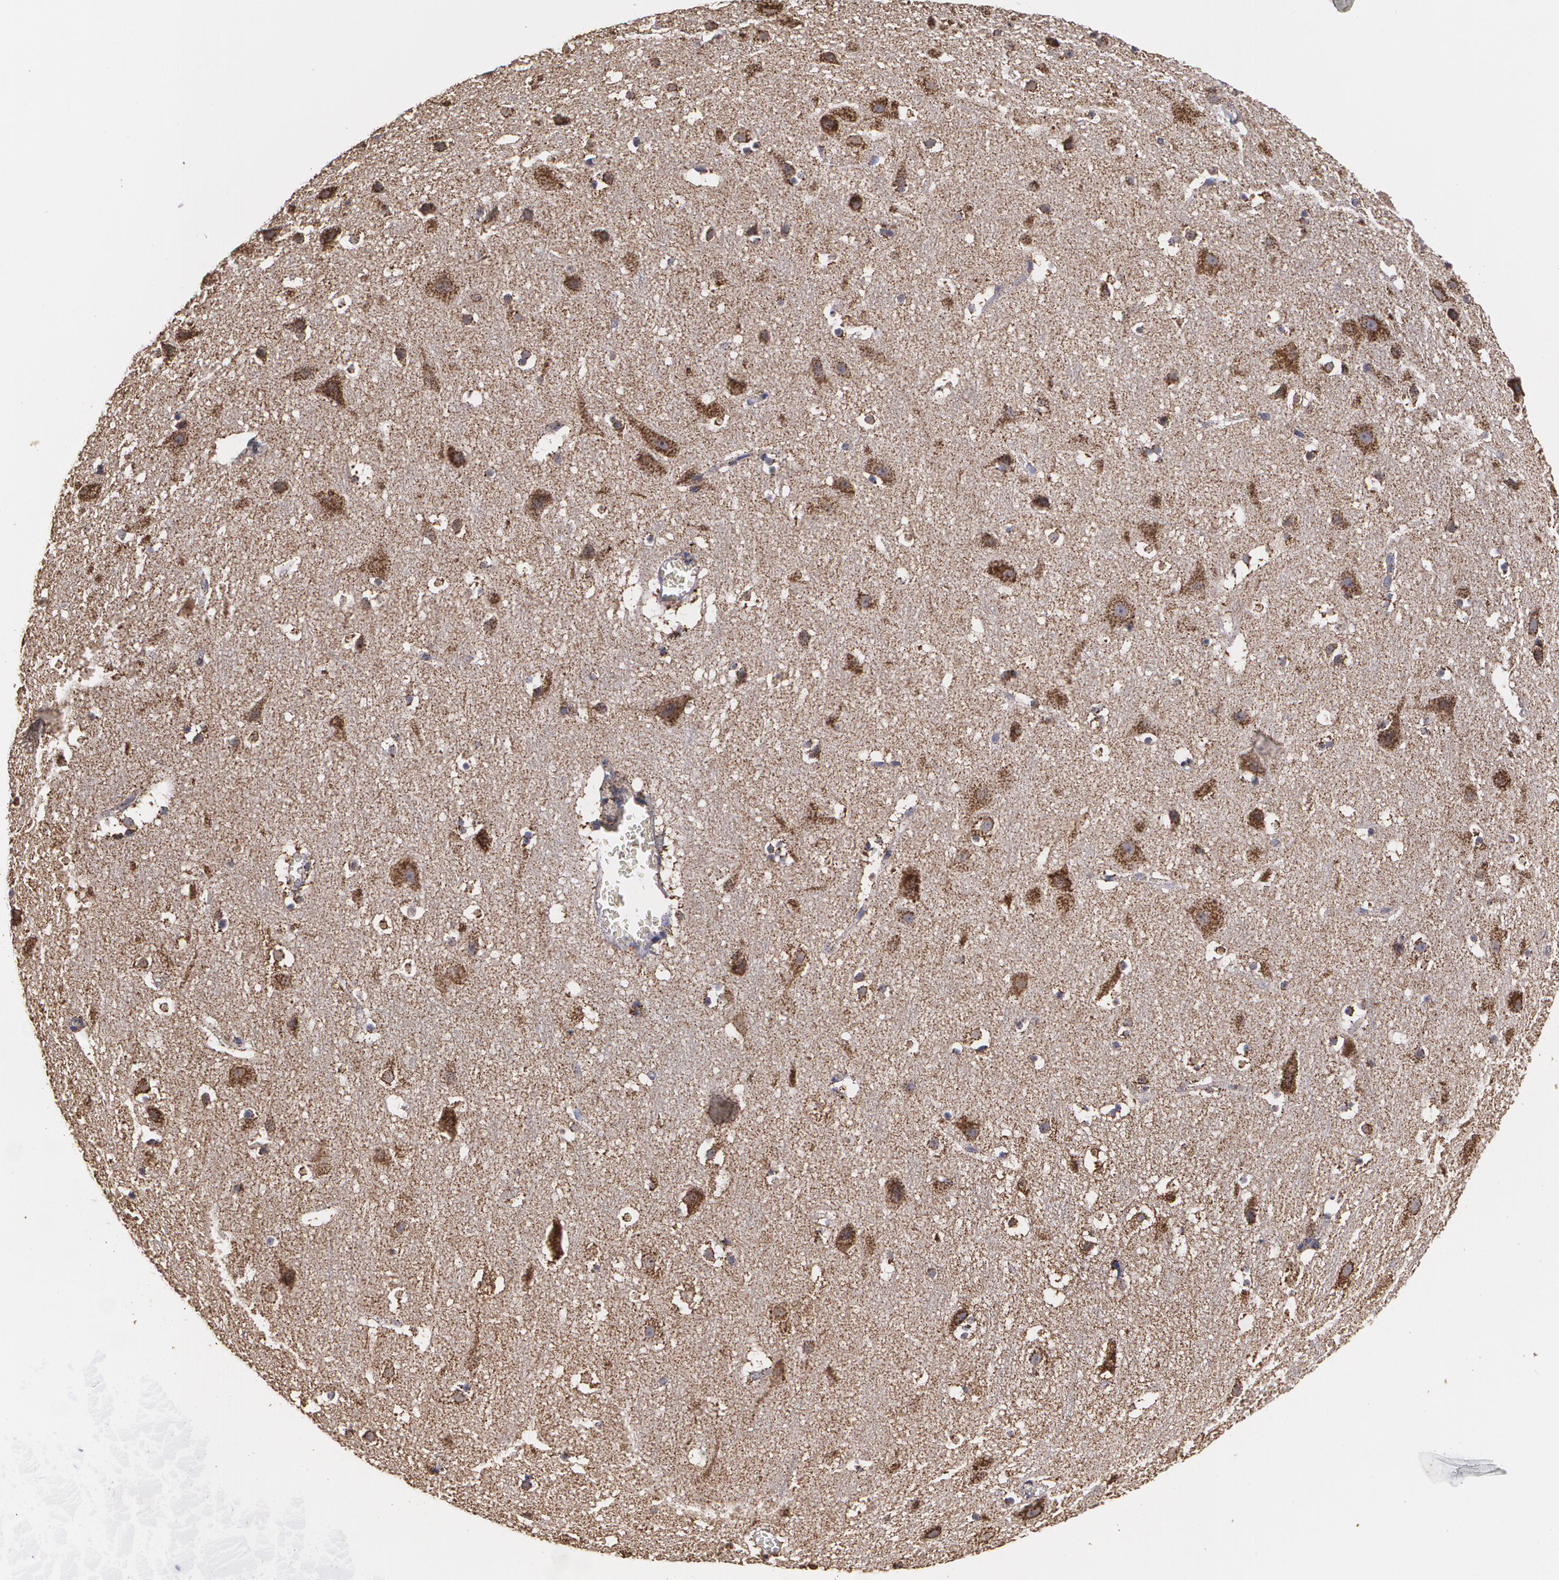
{"staining": {"intensity": "negative", "quantity": "none", "location": "none"}, "tissue": "cerebral cortex", "cell_type": "Endothelial cells", "image_type": "normal", "snomed": [{"axis": "morphology", "description": "Normal tissue, NOS"}, {"axis": "topography", "description": "Cerebral cortex"}], "caption": "The IHC micrograph has no significant expression in endothelial cells of cerebral cortex. (DAB (3,3'-diaminobenzidine) immunohistochemistry (IHC) with hematoxylin counter stain).", "gene": "HSPD1", "patient": {"sex": "male", "age": 45}}